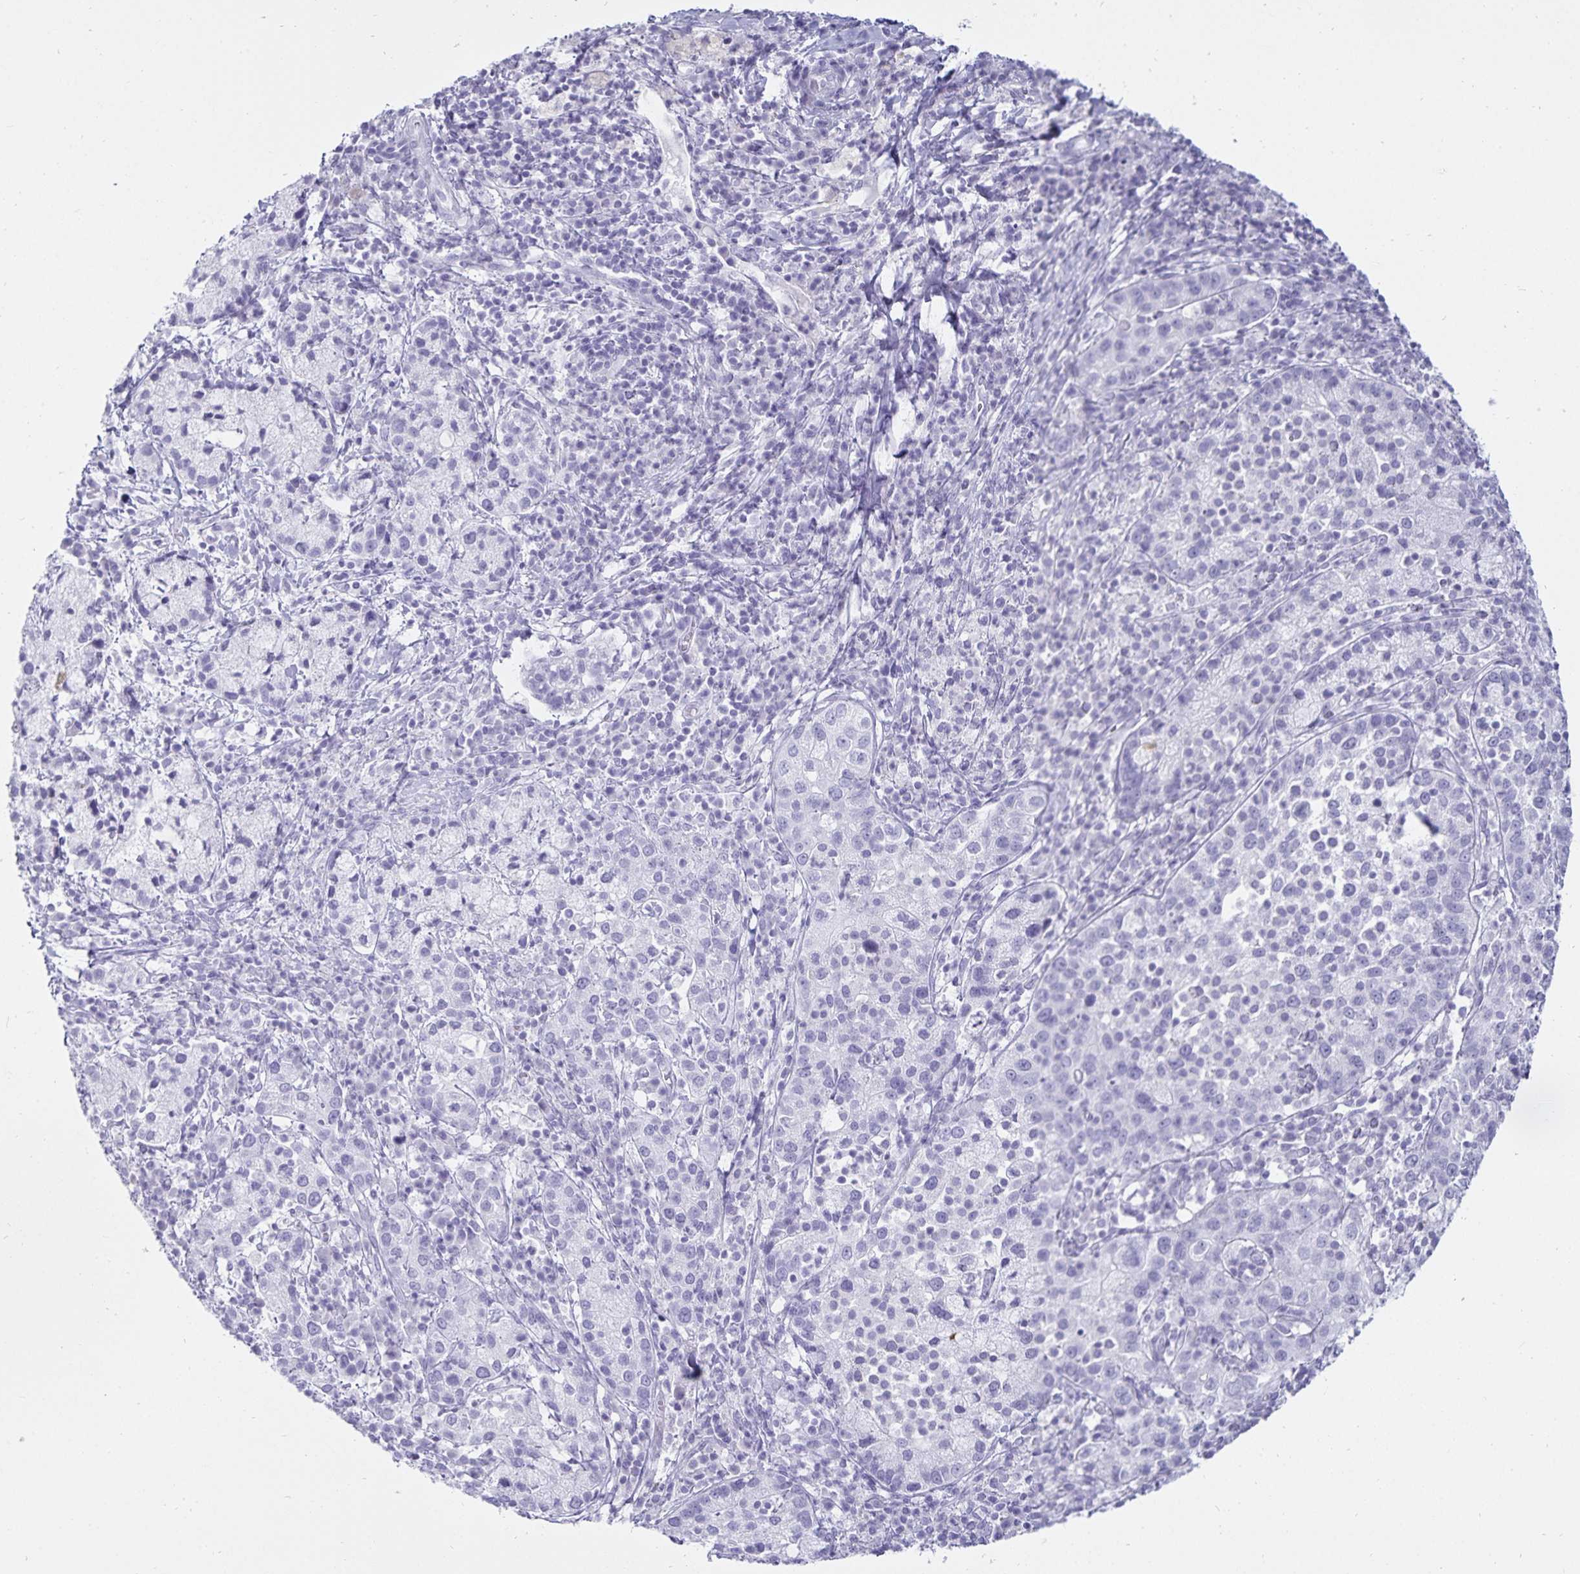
{"staining": {"intensity": "negative", "quantity": "none", "location": "none"}, "tissue": "cervical cancer", "cell_type": "Tumor cells", "image_type": "cancer", "snomed": [{"axis": "morphology", "description": "Normal tissue, NOS"}, {"axis": "morphology", "description": "Adenocarcinoma, NOS"}, {"axis": "topography", "description": "Cervix"}], "caption": "The image reveals no significant expression in tumor cells of adenocarcinoma (cervical). (DAB (3,3'-diaminobenzidine) immunohistochemistry (IHC), high magnification).", "gene": "DEFA6", "patient": {"sex": "female", "age": 44}}